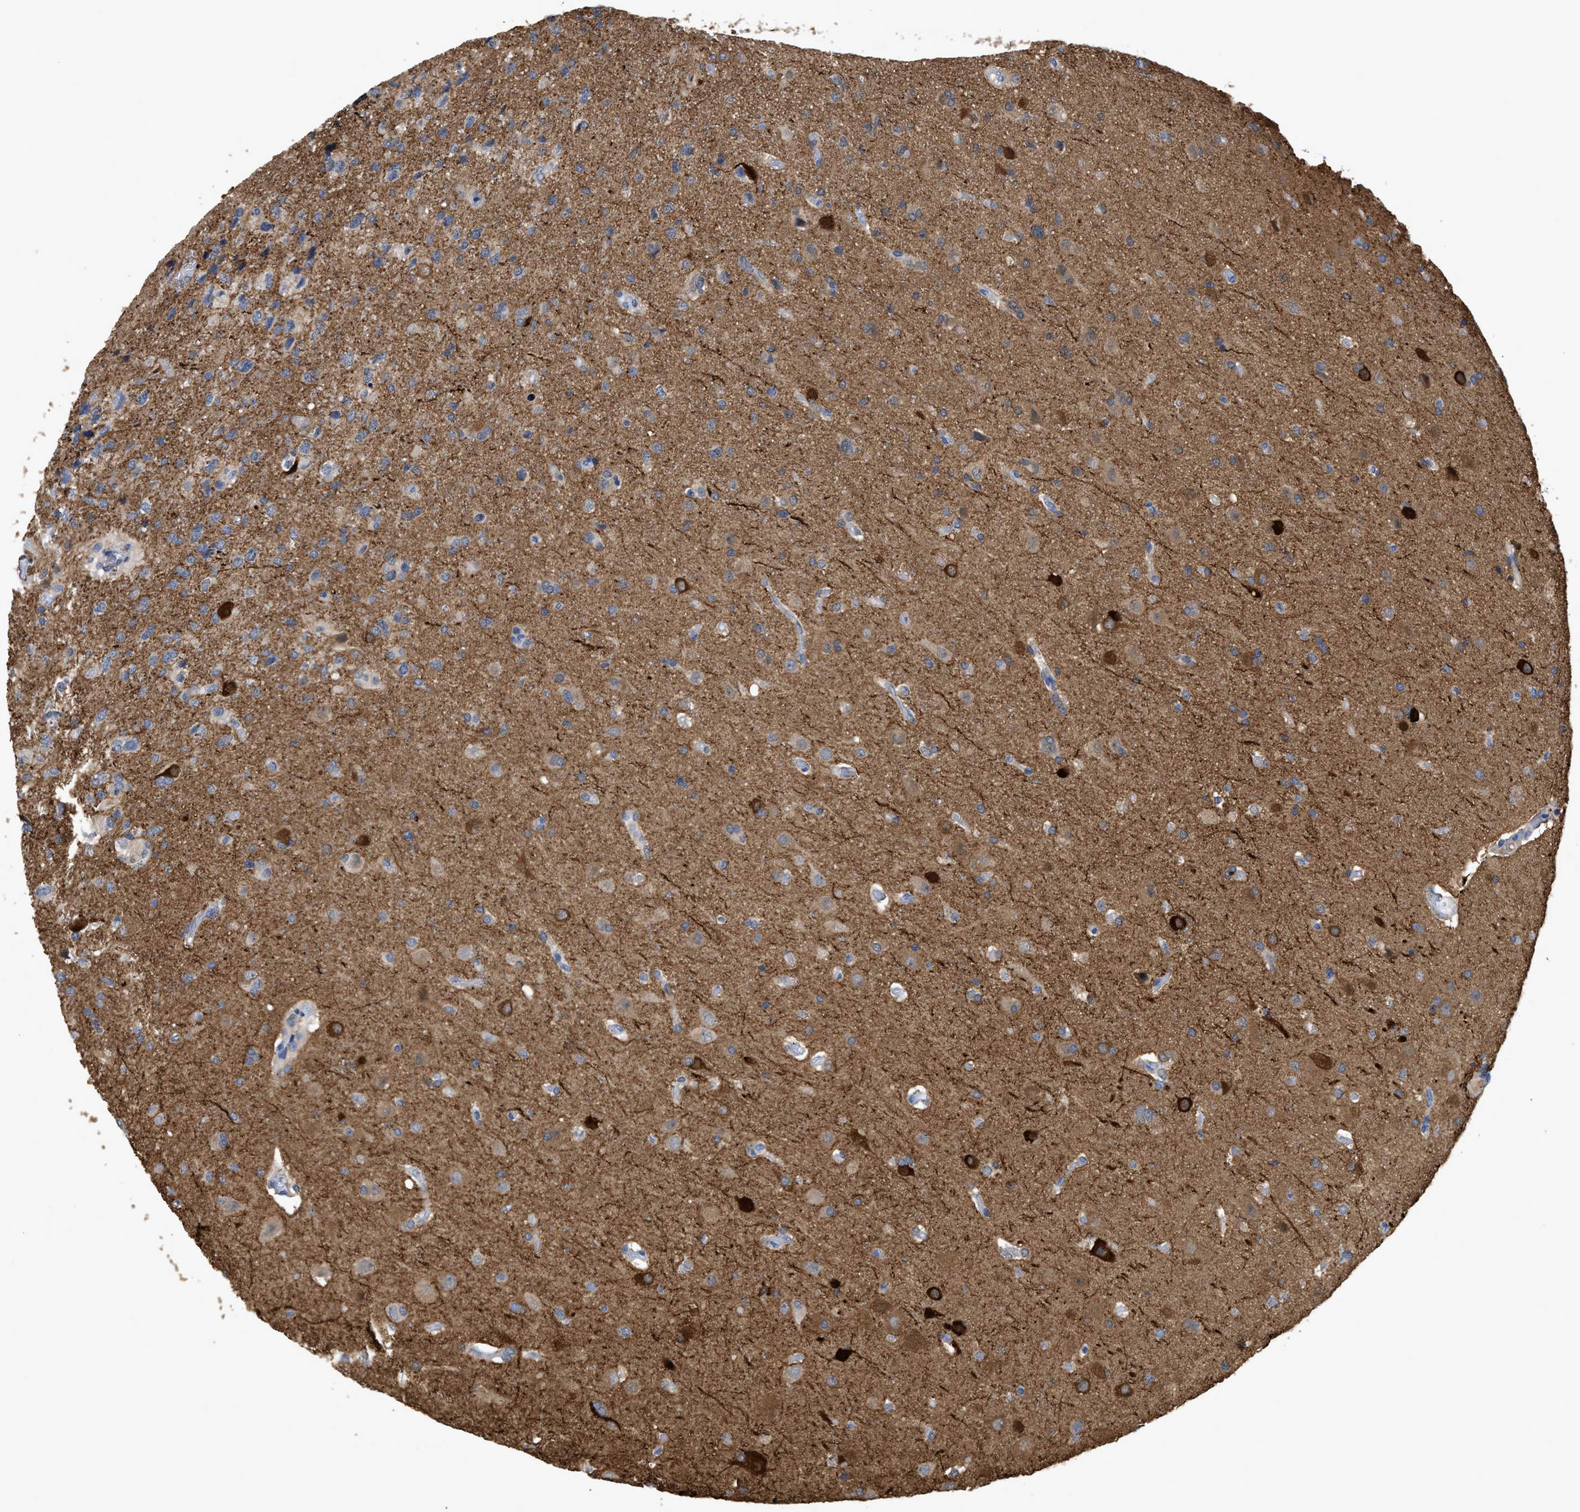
{"staining": {"intensity": "weak", "quantity": ">75%", "location": "cytoplasmic/membranous"}, "tissue": "glioma", "cell_type": "Tumor cells", "image_type": "cancer", "snomed": [{"axis": "morphology", "description": "Glioma, malignant, High grade"}, {"axis": "topography", "description": "Brain"}], "caption": "Protein expression by immunohistochemistry demonstrates weak cytoplasmic/membranous positivity in about >75% of tumor cells in glioma. (IHC, brightfield microscopy, high magnification).", "gene": "CRYM", "patient": {"sex": "female", "age": 58}}